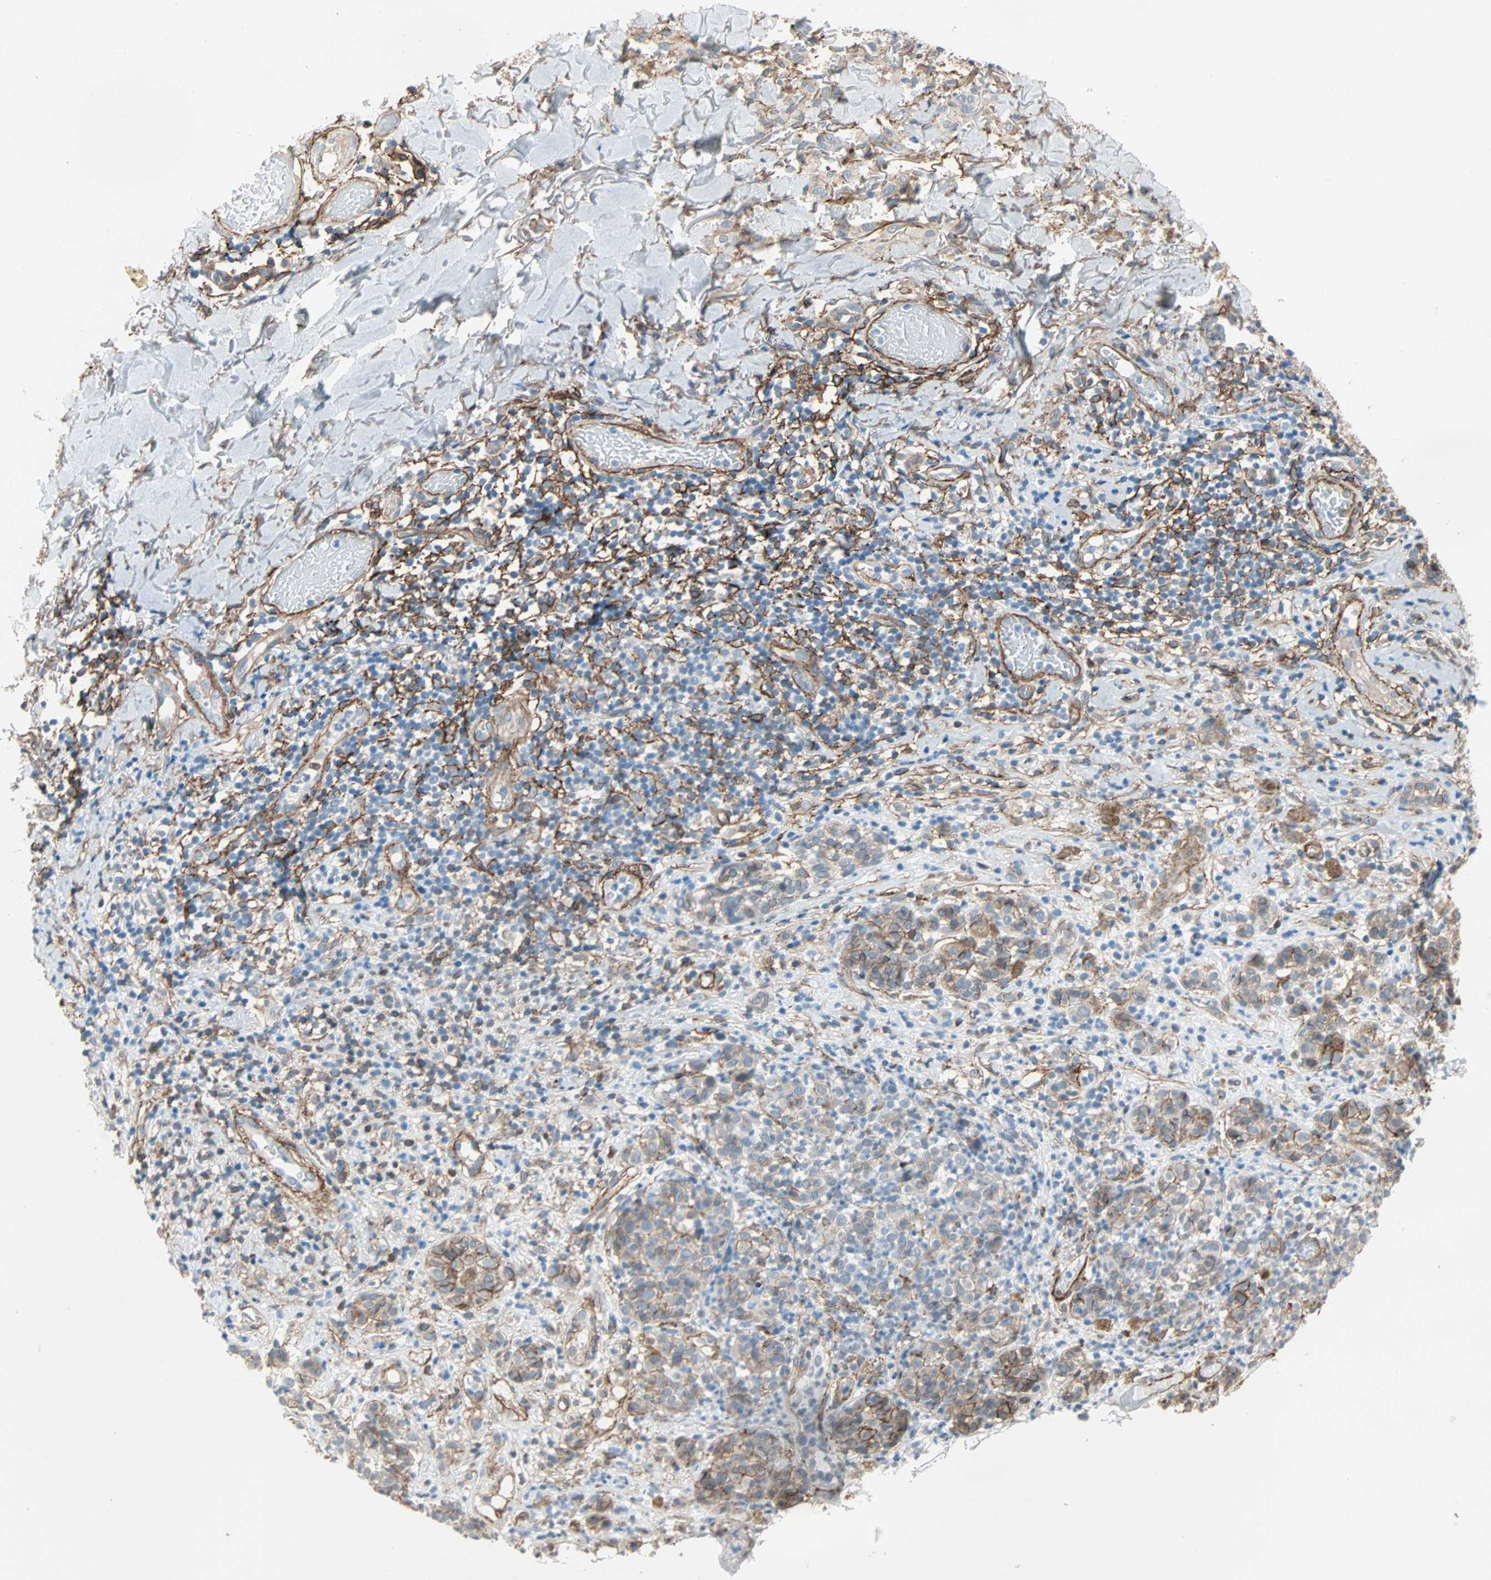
{"staining": {"intensity": "moderate", "quantity": ">75%", "location": "cytoplasmic/membranous"}, "tissue": "melanoma", "cell_type": "Tumor cells", "image_type": "cancer", "snomed": [{"axis": "morphology", "description": "Malignant melanoma, NOS"}, {"axis": "topography", "description": "Skin"}], "caption": "This is an image of immunohistochemistry (IHC) staining of melanoma, which shows moderate expression in the cytoplasmic/membranous of tumor cells.", "gene": "EPB41L2", "patient": {"sex": "male", "age": 64}}